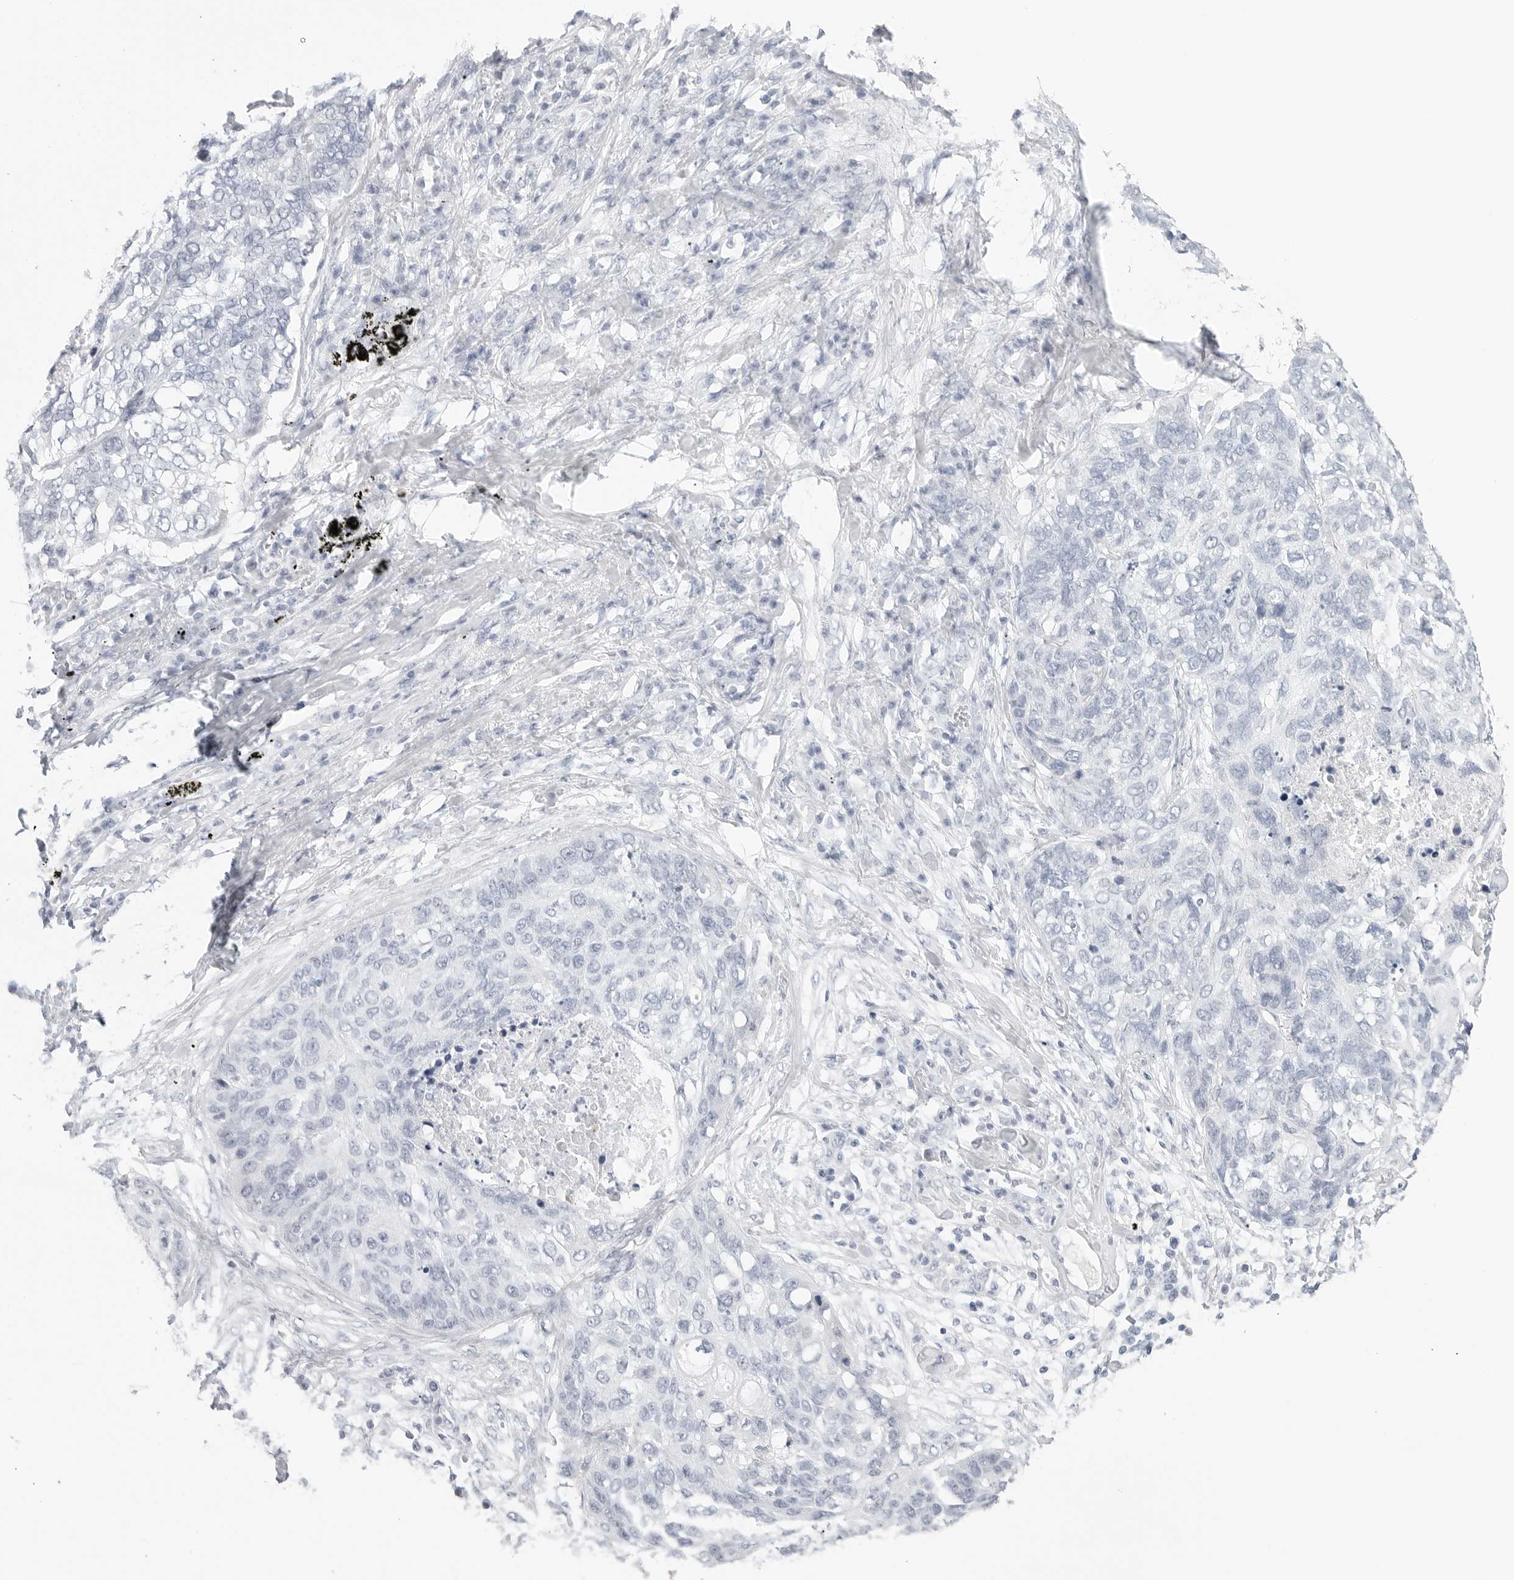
{"staining": {"intensity": "negative", "quantity": "none", "location": "none"}, "tissue": "lung cancer", "cell_type": "Tumor cells", "image_type": "cancer", "snomed": [{"axis": "morphology", "description": "Squamous cell carcinoma, NOS"}, {"axis": "topography", "description": "Lung"}], "caption": "A micrograph of squamous cell carcinoma (lung) stained for a protein reveals no brown staining in tumor cells. (DAB (3,3'-diaminobenzidine) IHC visualized using brightfield microscopy, high magnification).", "gene": "HMGCS2", "patient": {"sex": "female", "age": 63}}